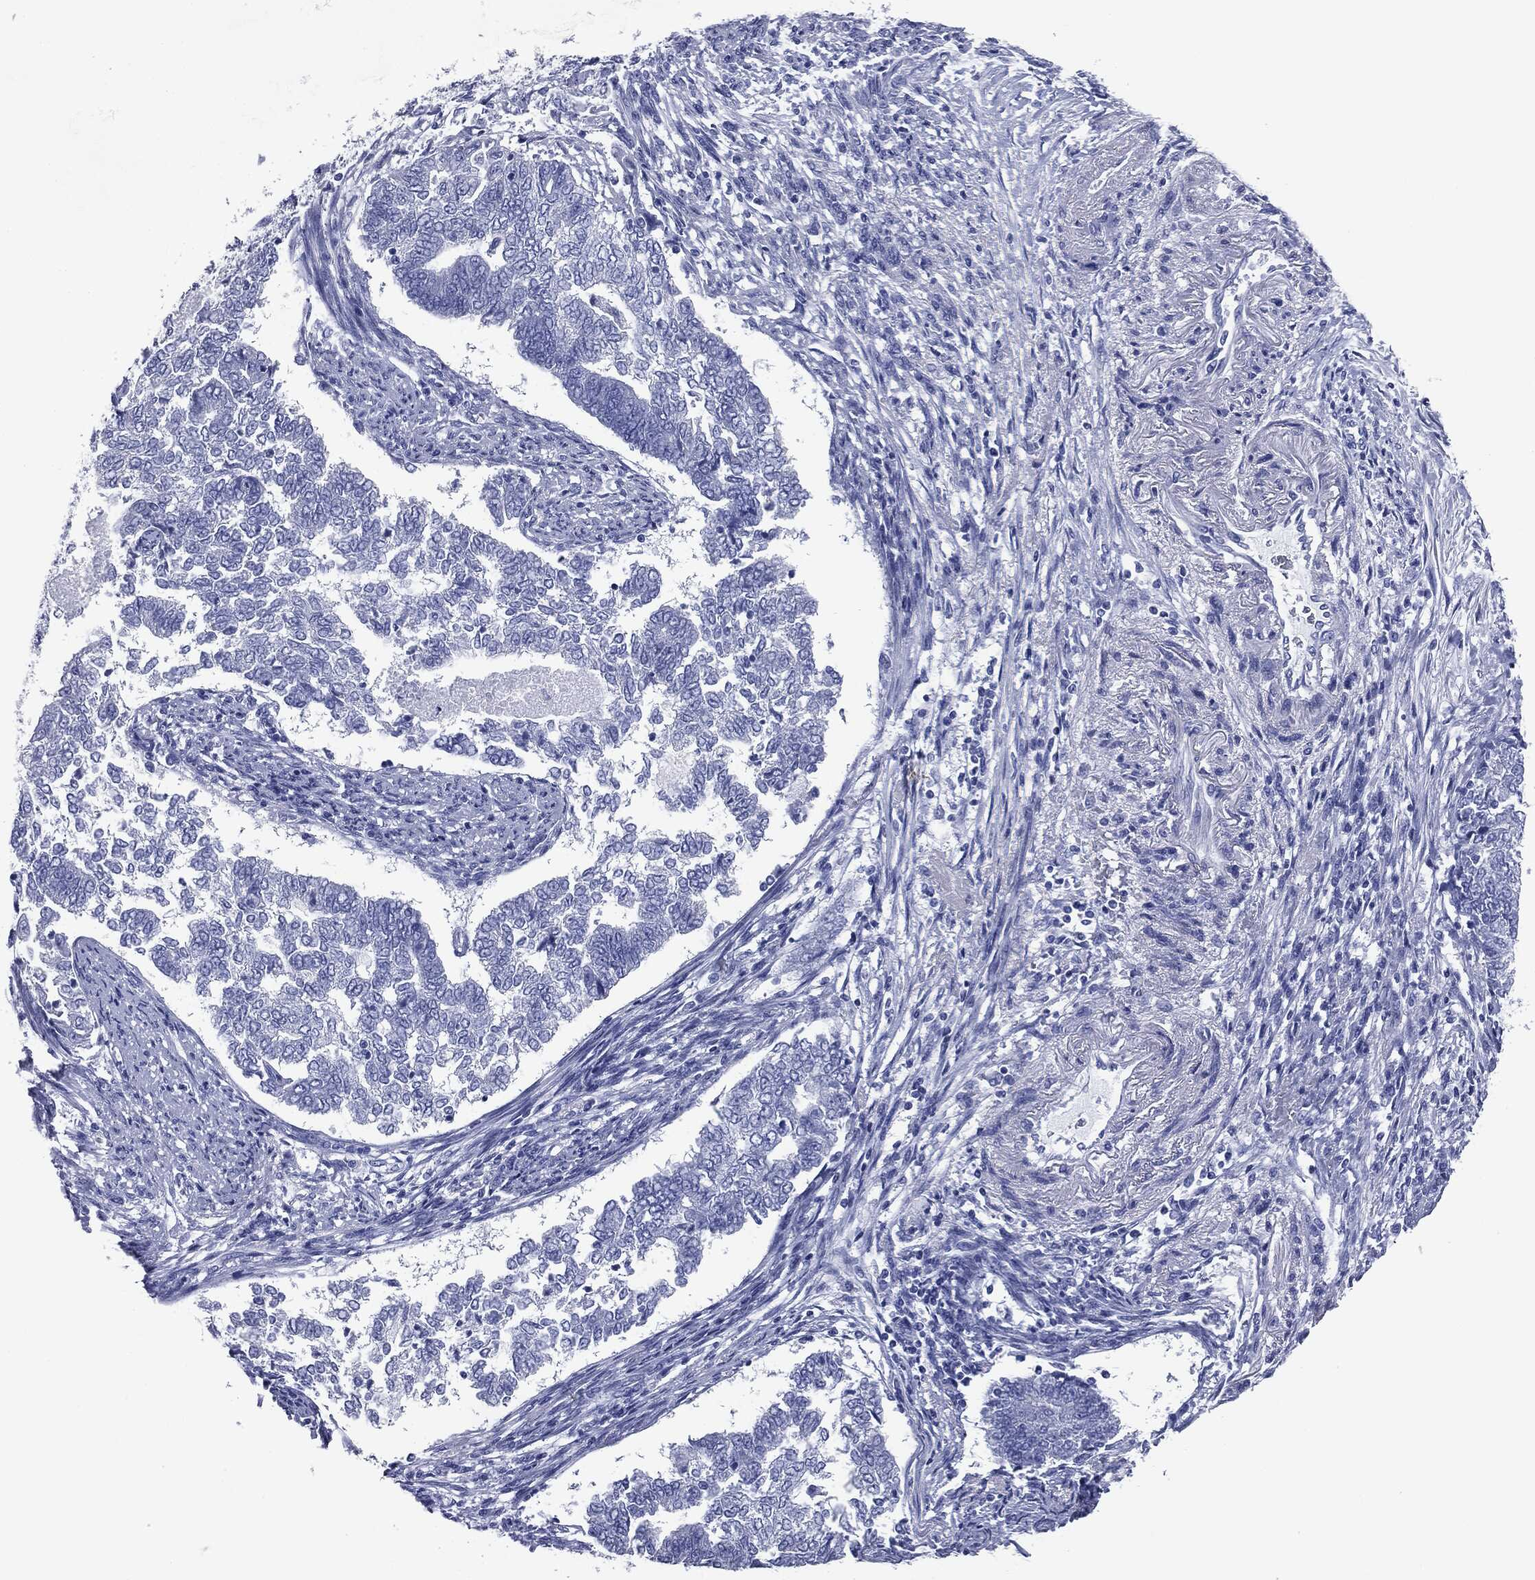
{"staining": {"intensity": "negative", "quantity": "none", "location": "none"}, "tissue": "endometrial cancer", "cell_type": "Tumor cells", "image_type": "cancer", "snomed": [{"axis": "morphology", "description": "Adenocarcinoma, NOS"}, {"axis": "topography", "description": "Endometrium"}], "caption": "This micrograph is of endometrial cancer (adenocarcinoma) stained with immunohistochemistry to label a protein in brown with the nuclei are counter-stained blue. There is no staining in tumor cells. Brightfield microscopy of immunohistochemistry stained with DAB (3,3'-diaminobenzidine) (brown) and hematoxylin (blue), captured at high magnification.", "gene": "ATP2A1", "patient": {"sex": "female", "age": 65}}